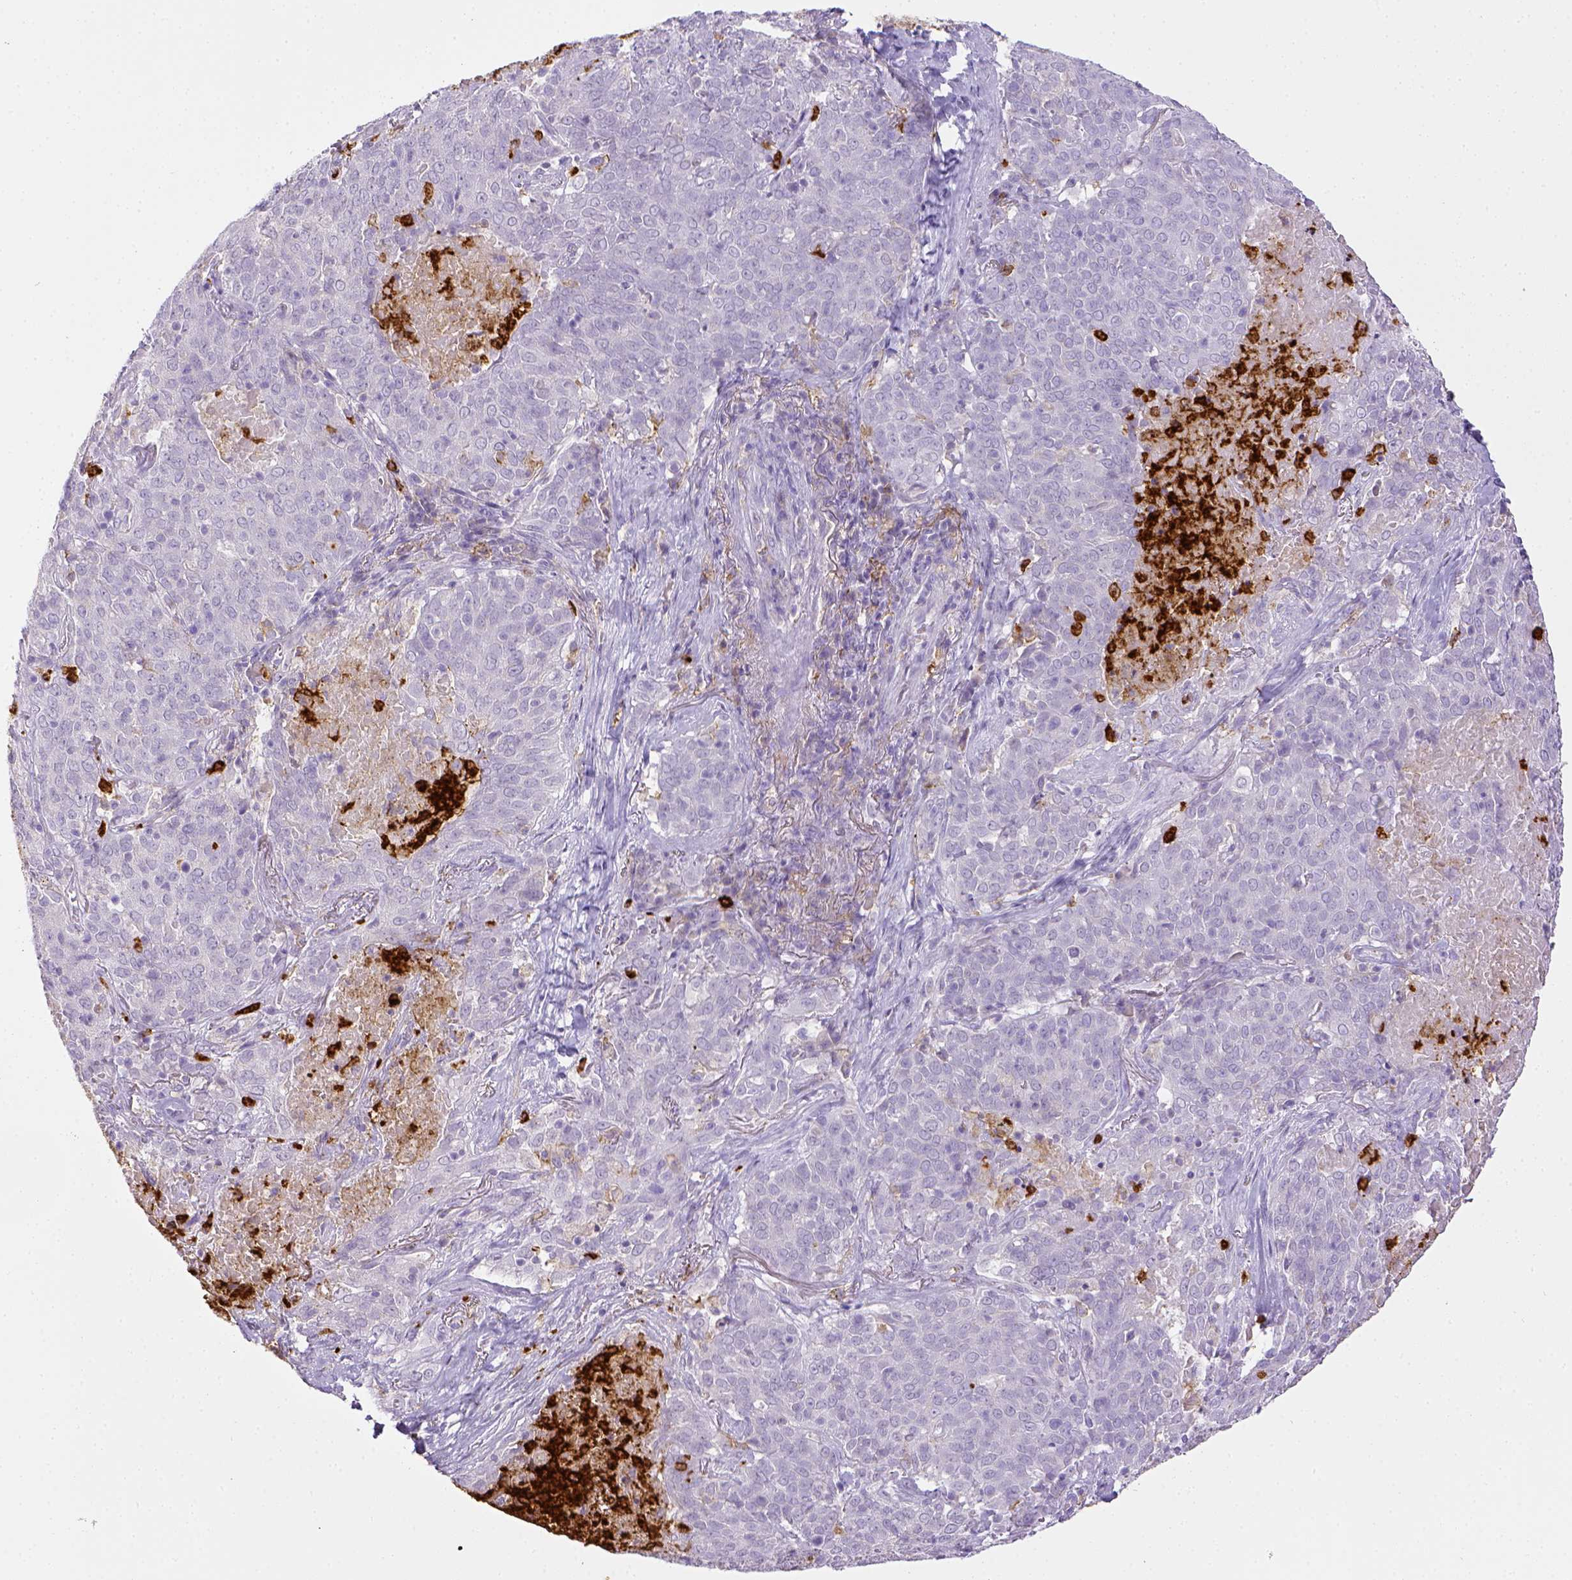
{"staining": {"intensity": "negative", "quantity": "none", "location": "none"}, "tissue": "lung cancer", "cell_type": "Tumor cells", "image_type": "cancer", "snomed": [{"axis": "morphology", "description": "Squamous cell carcinoma, NOS"}, {"axis": "topography", "description": "Lung"}], "caption": "There is no significant expression in tumor cells of squamous cell carcinoma (lung).", "gene": "ITGAM", "patient": {"sex": "male", "age": 82}}